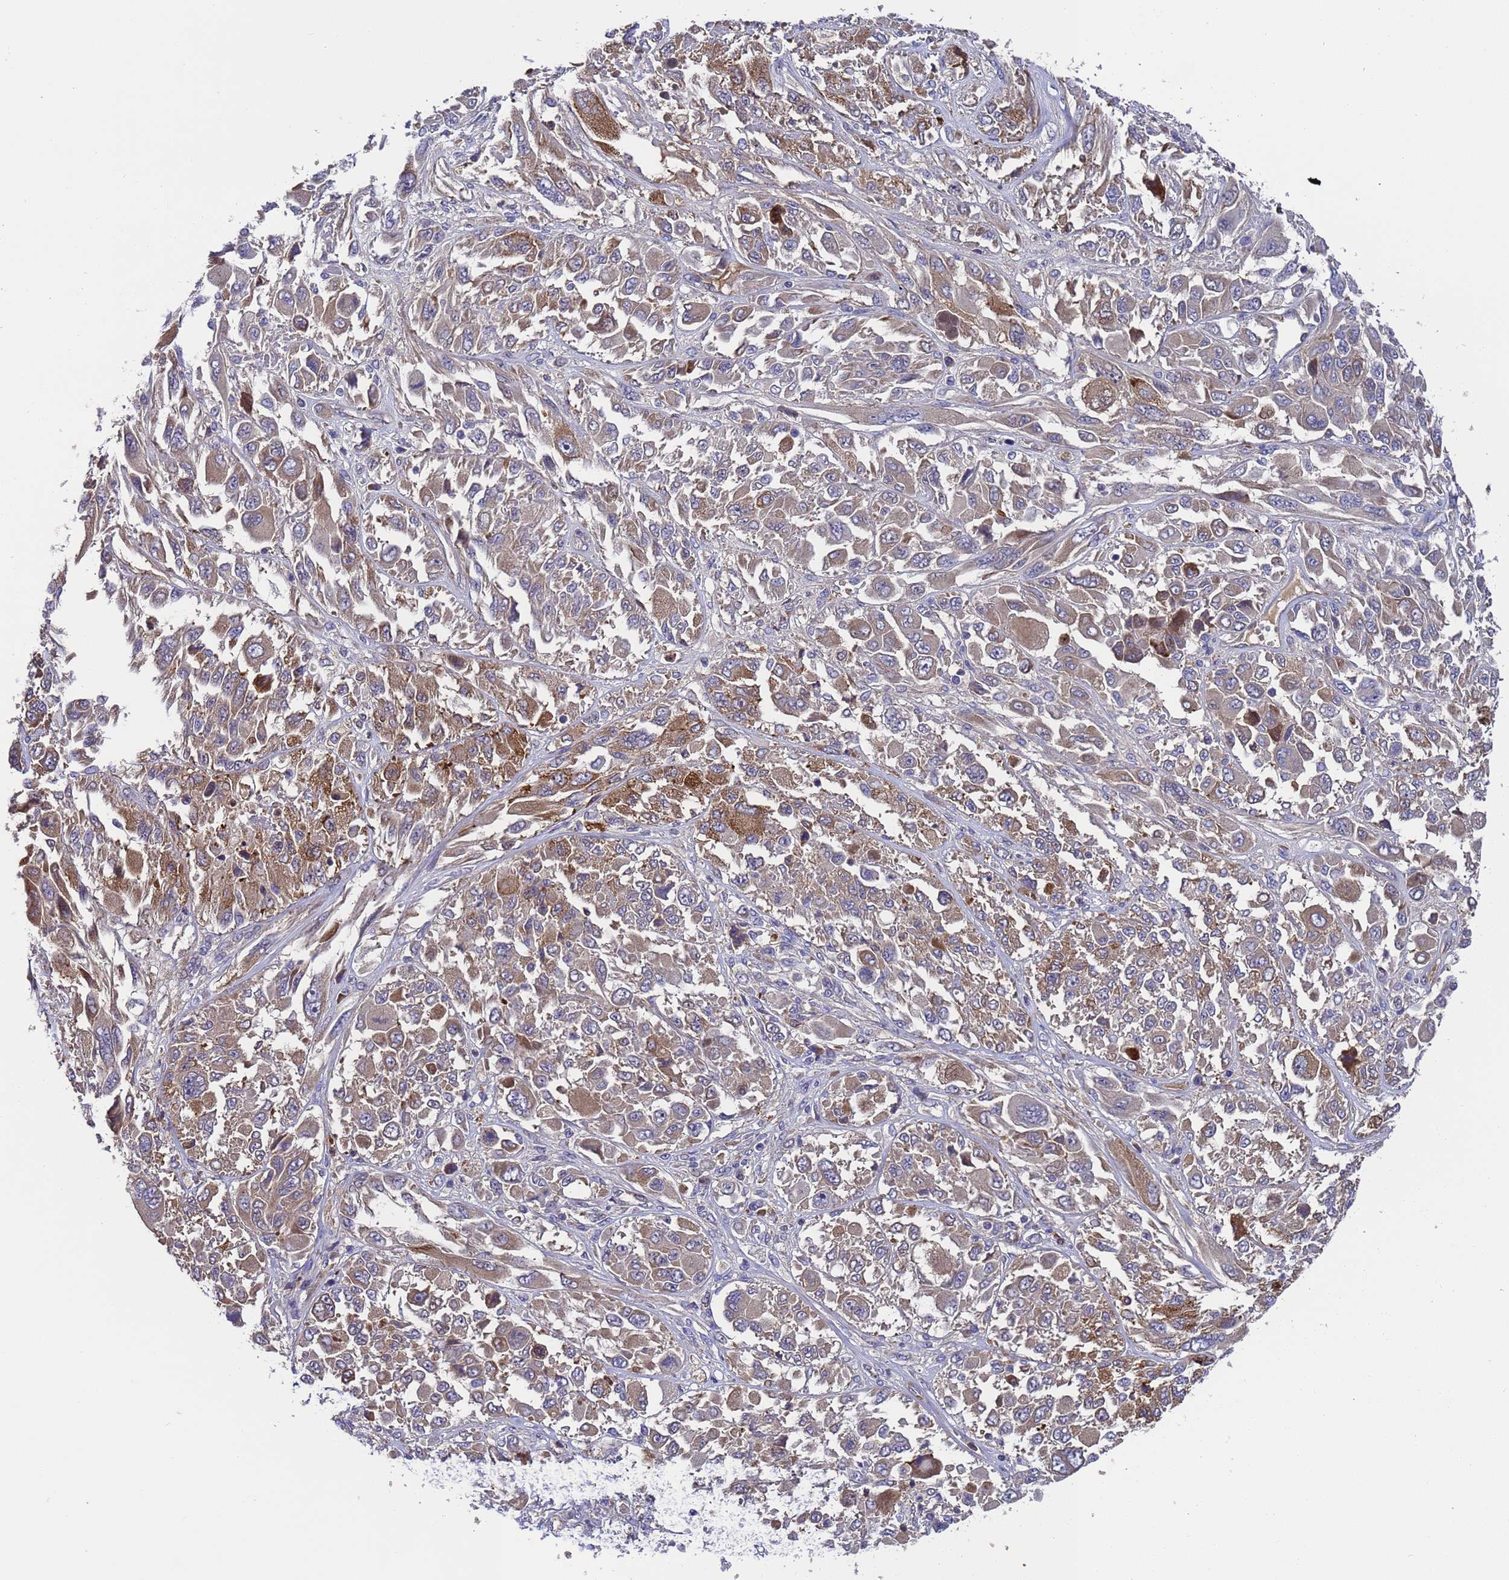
{"staining": {"intensity": "moderate", "quantity": ">75%", "location": "cytoplasmic/membranous"}, "tissue": "melanoma", "cell_type": "Tumor cells", "image_type": "cancer", "snomed": [{"axis": "morphology", "description": "Malignant melanoma, NOS"}, {"axis": "topography", "description": "Skin"}], "caption": "Human melanoma stained for a protein (brown) displays moderate cytoplasmic/membranous positive staining in about >75% of tumor cells.", "gene": "MOCS1", "patient": {"sex": "female", "age": 91}}